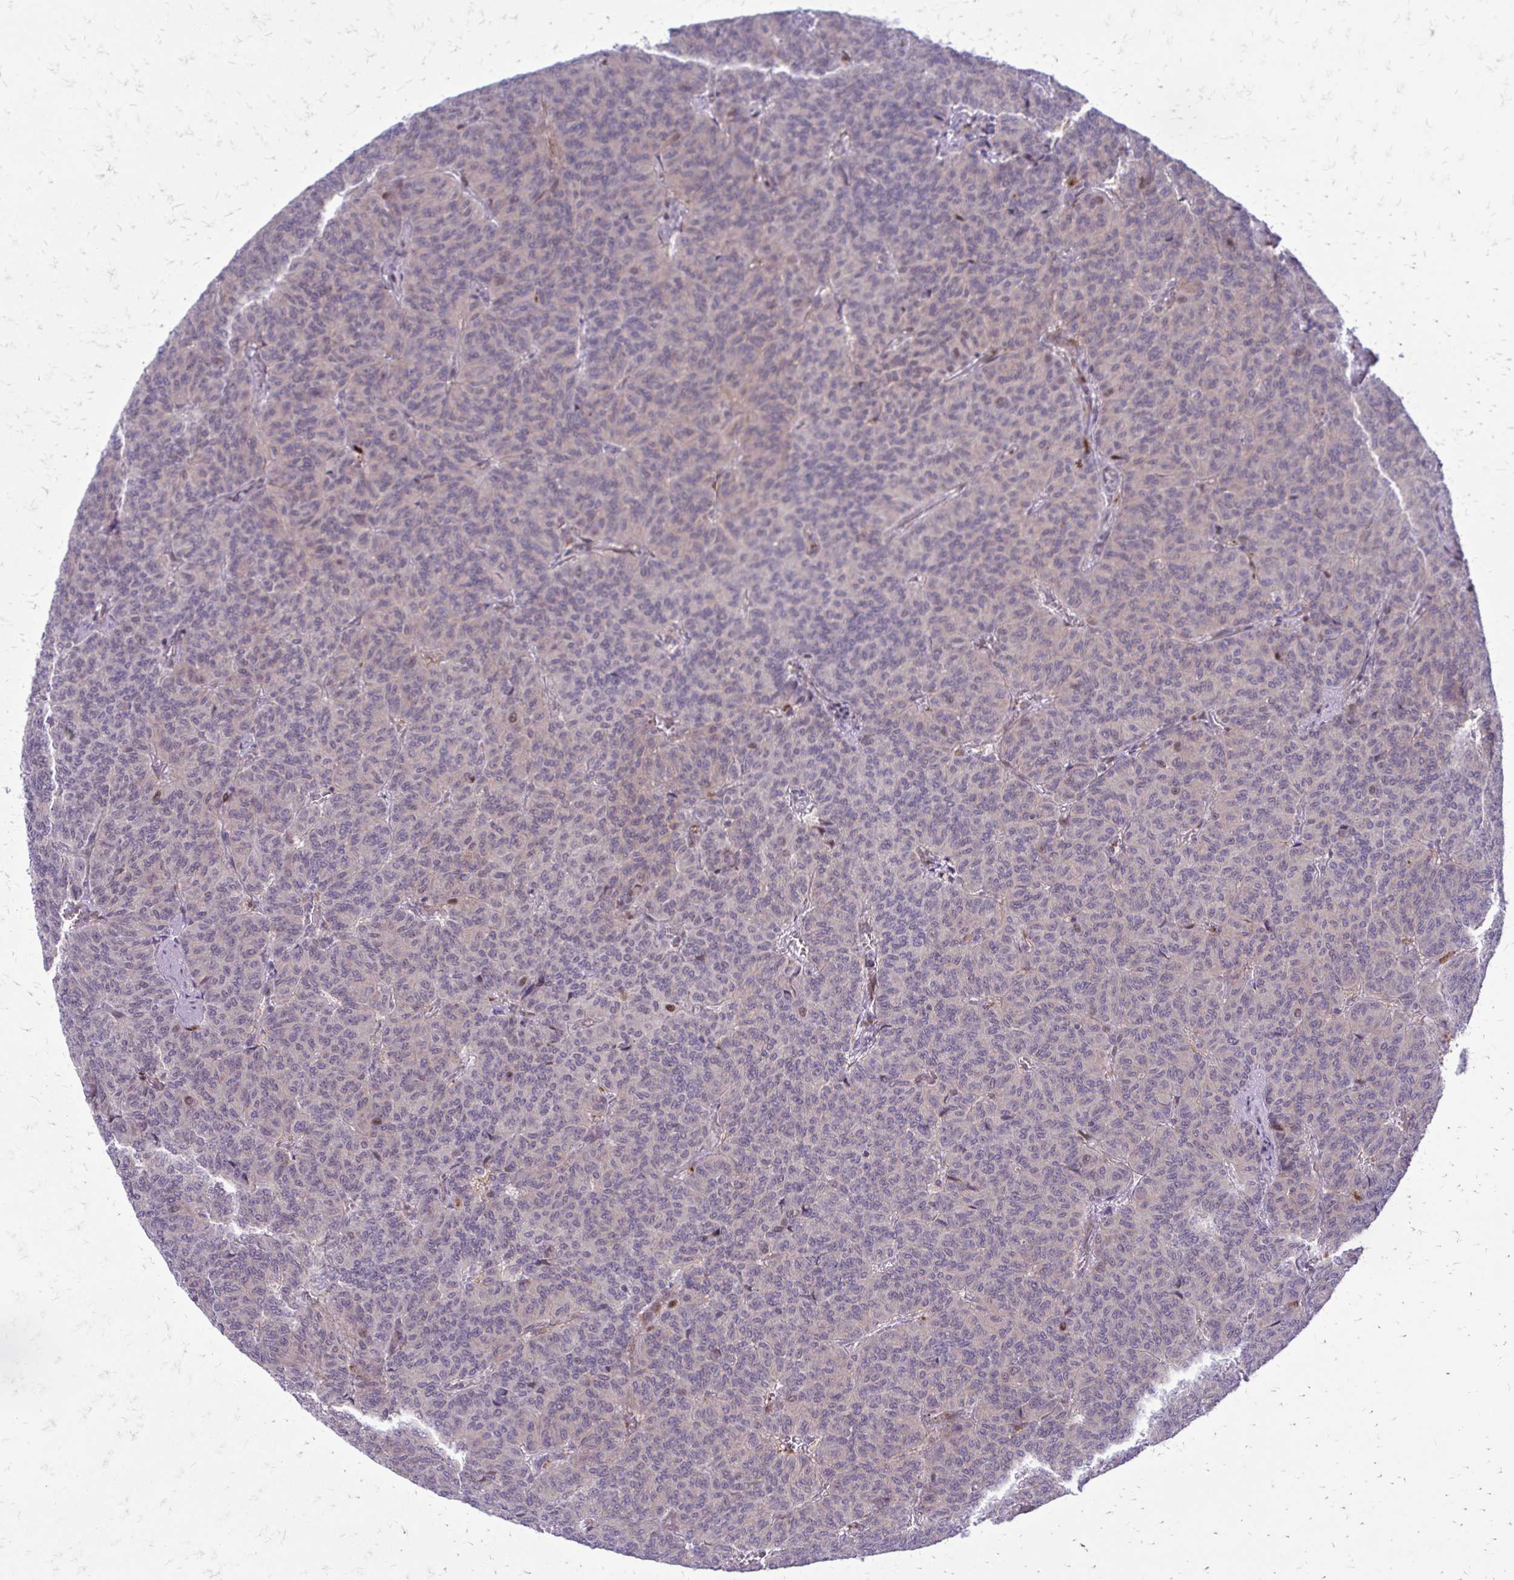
{"staining": {"intensity": "negative", "quantity": "none", "location": "none"}, "tissue": "carcinoid", "cell_type": "Tumor cells", "image_type": "cancer", "snomed": [{"axis": "morphology", "description": "Carcinoid, malignant, NOS"}, {"axis": "topography", "description": "Lung"}], "caption": "Tumor cells show no significant staining in carcinoid (malignant). (DAB (3,3'-diaminobenzidine) immunohistochemistry visualized using brightfield microscopy, high magnification).", "gene": "PPDPFL", "patient": {"sex": "male", "age": 61}}